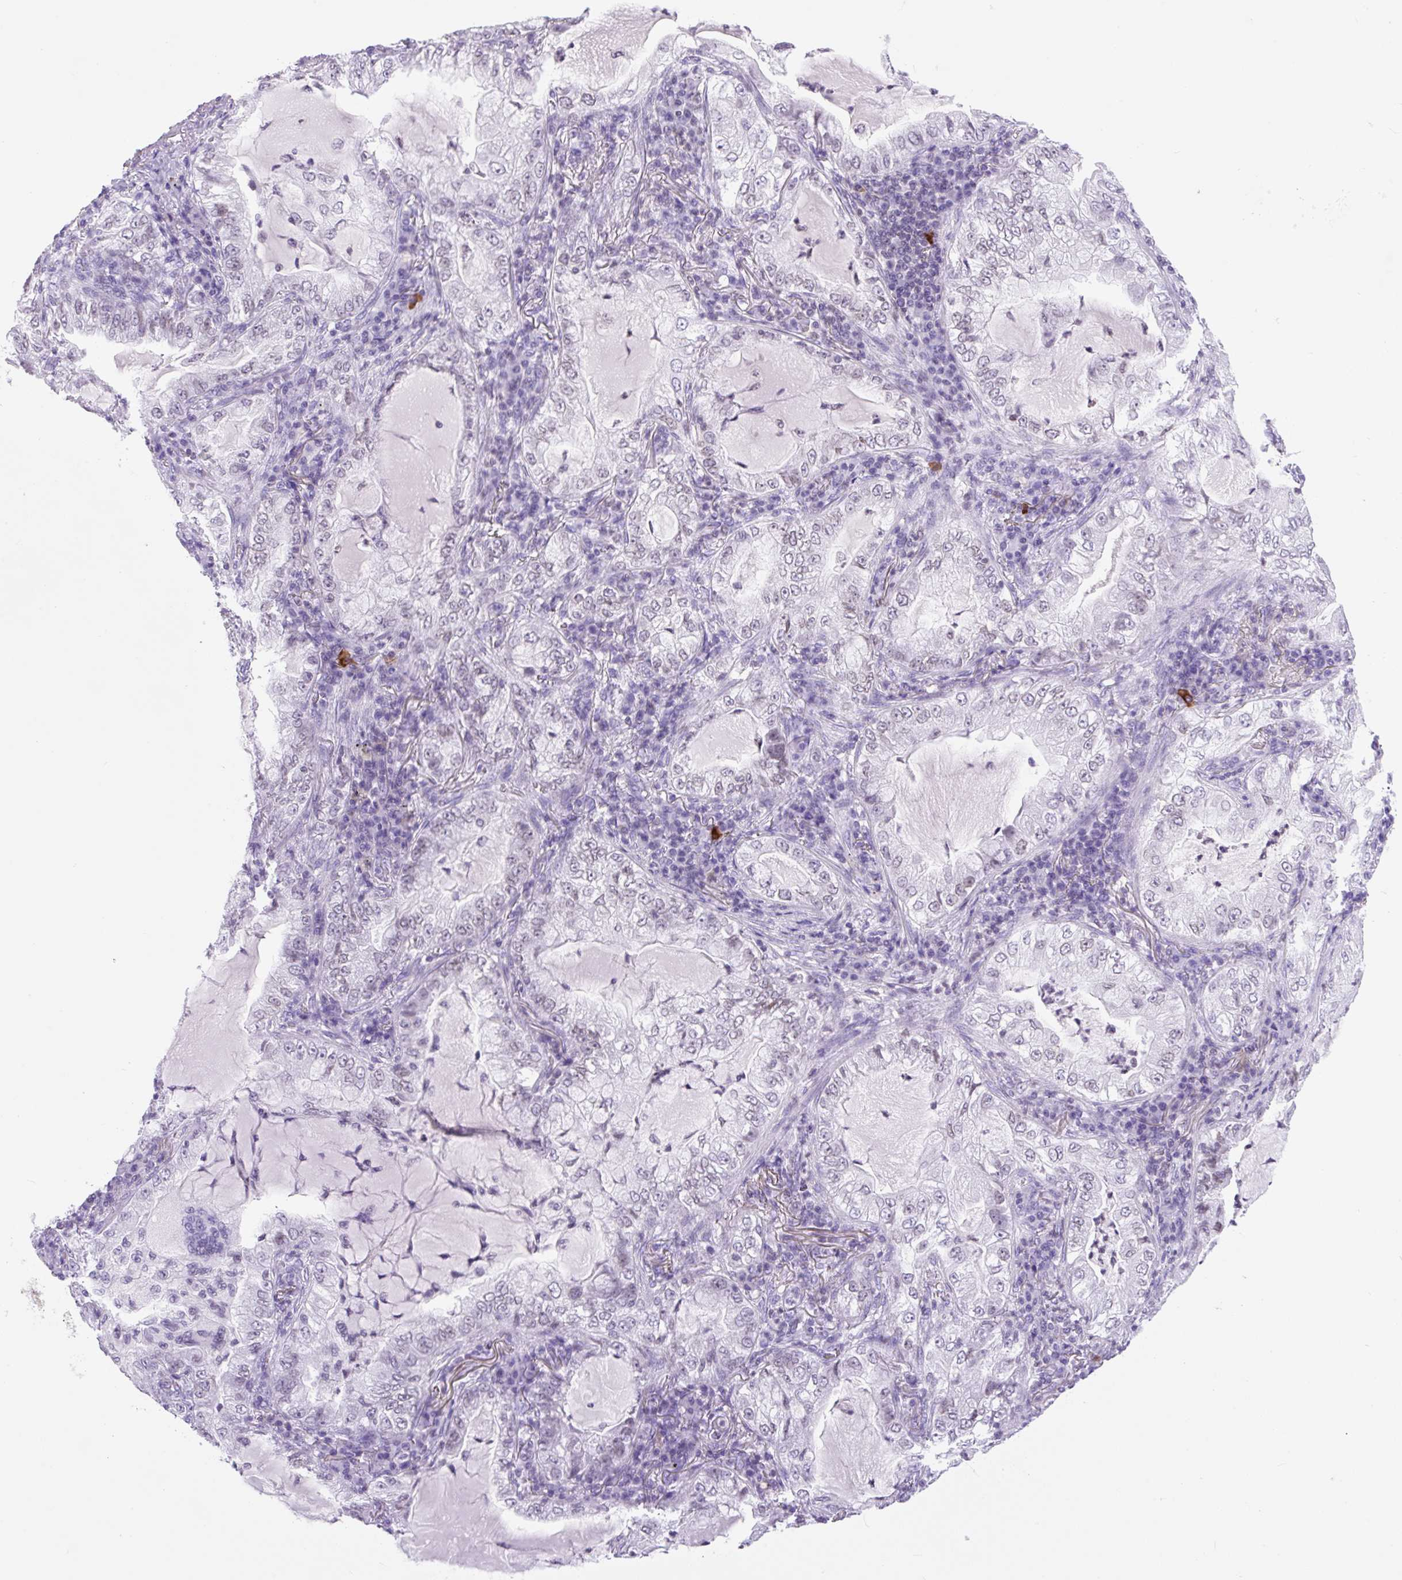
{"staining": {"intensity": "weak", "quantity": "<25%", "location": "nuclear"}, "tissue": "lung cancer", "cell_type": "Tumor cells", "image_type": "cancer", "snomed": [{"axis": "morphology", "description": "Adenocarcinoma, NOS"}, {"axis": "topography", "description": "Lung"}], "caption": "Immunohistochemical staining of human adenocarcinoma (lung) exhibits no significant expression in tumor cells.", "gene": "VPREB1", "patient": {"sex": "female", "age": 73}}